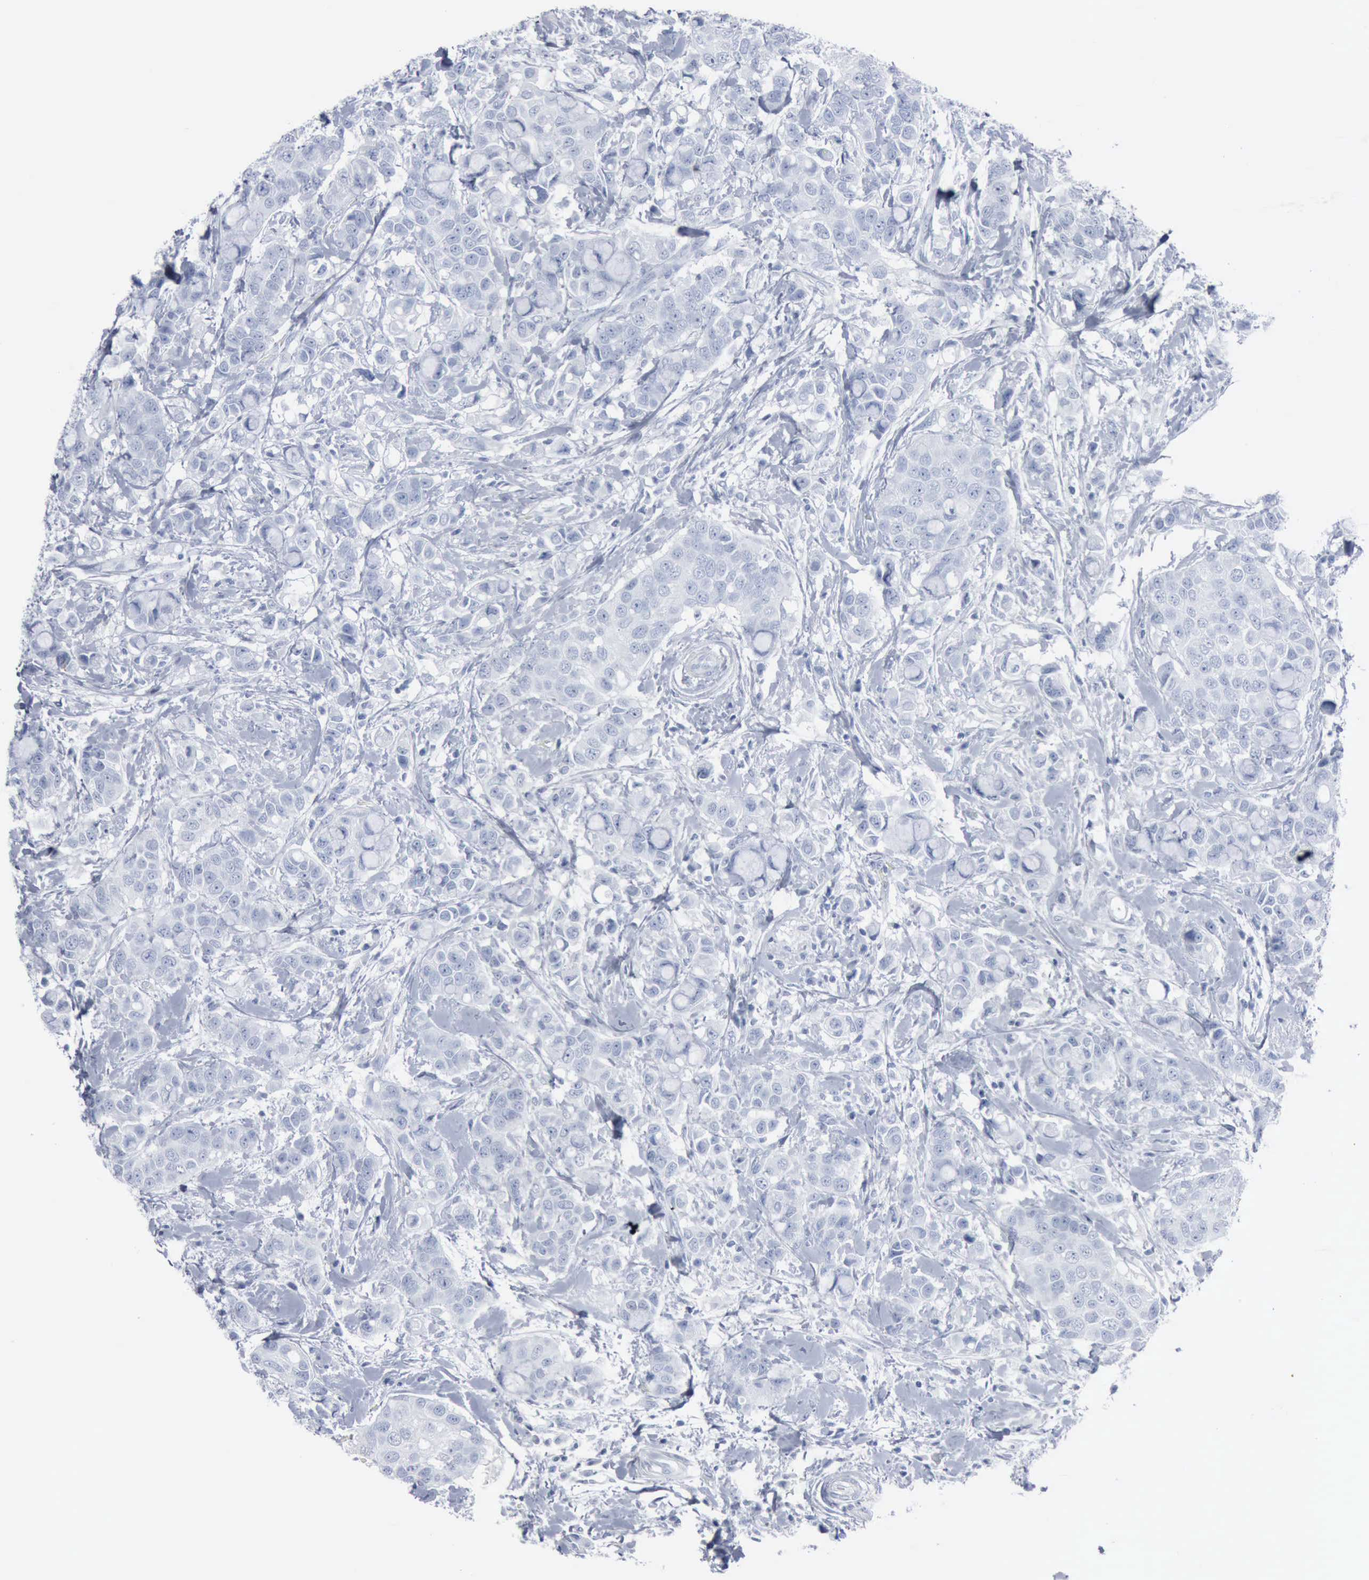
{"staining": {"intensity": "negative", "quantity": "none", "location": "none"}, "tissue": "breast cancer", "cell_type": "Tumor cells", "image_type": "cancer", "snomed": [{"axis": "morphology", "description": "Duct carcinoma"}, {"axis": "topography", "description": "Breast"}], "caption": "High magnification brightfield microscopy of breast invasive ductal carcinoma stained with DAB (brown) and counterstained with hematoxylin (blue): tumor cells show no significant positivity.", "gene": "DMD", "patient": {"sex": "female", "age": 27}}